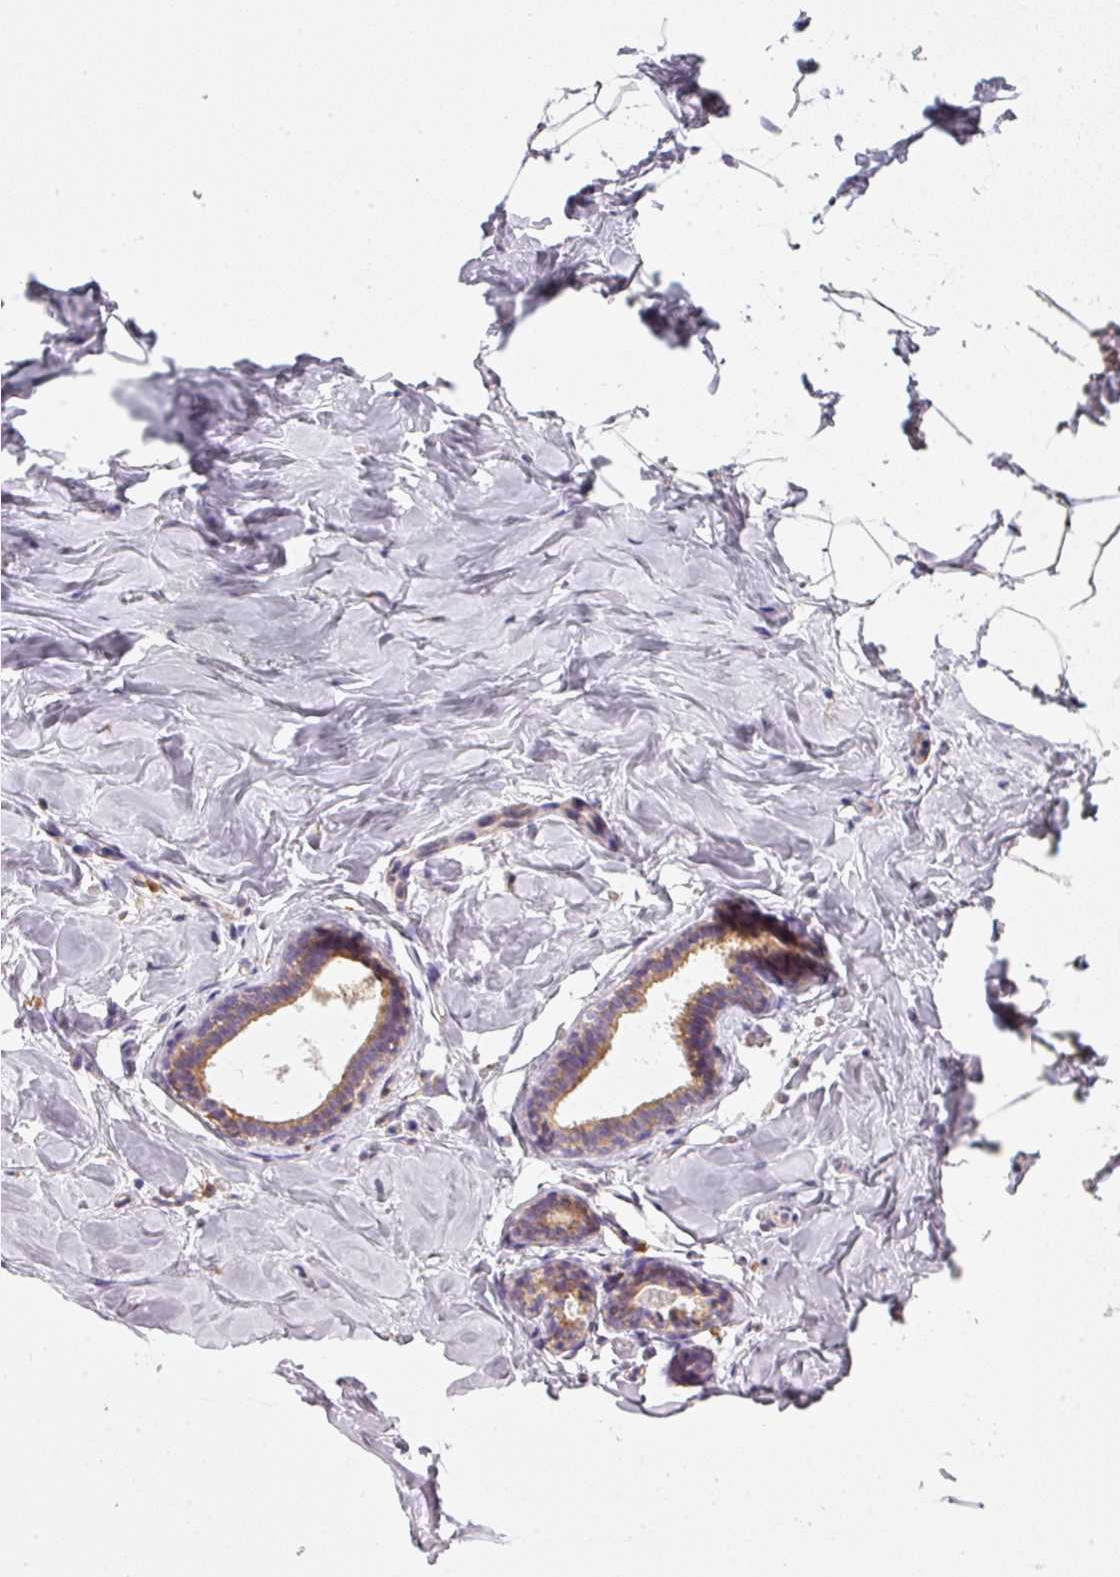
{"staining": {"intensity": "negative", "quantity": "none", "location": "none"}, "tissue": "breast", "cell_type": "Adipocytes", "image_type": "normal", "snomed": [{"axis": "morphology", "description": "Normal tissue, NOS"}, {"axis": "topography", "description": "Breast"}], "caption": "Immunohistochemistry image of benign breast: breast stained with DAB (3,3'-diaminobenzidine) exhibits no significant protein positivity in adipocytes.", "gene": "MORN4", "patient": {"sex": "female", "age": 23}}